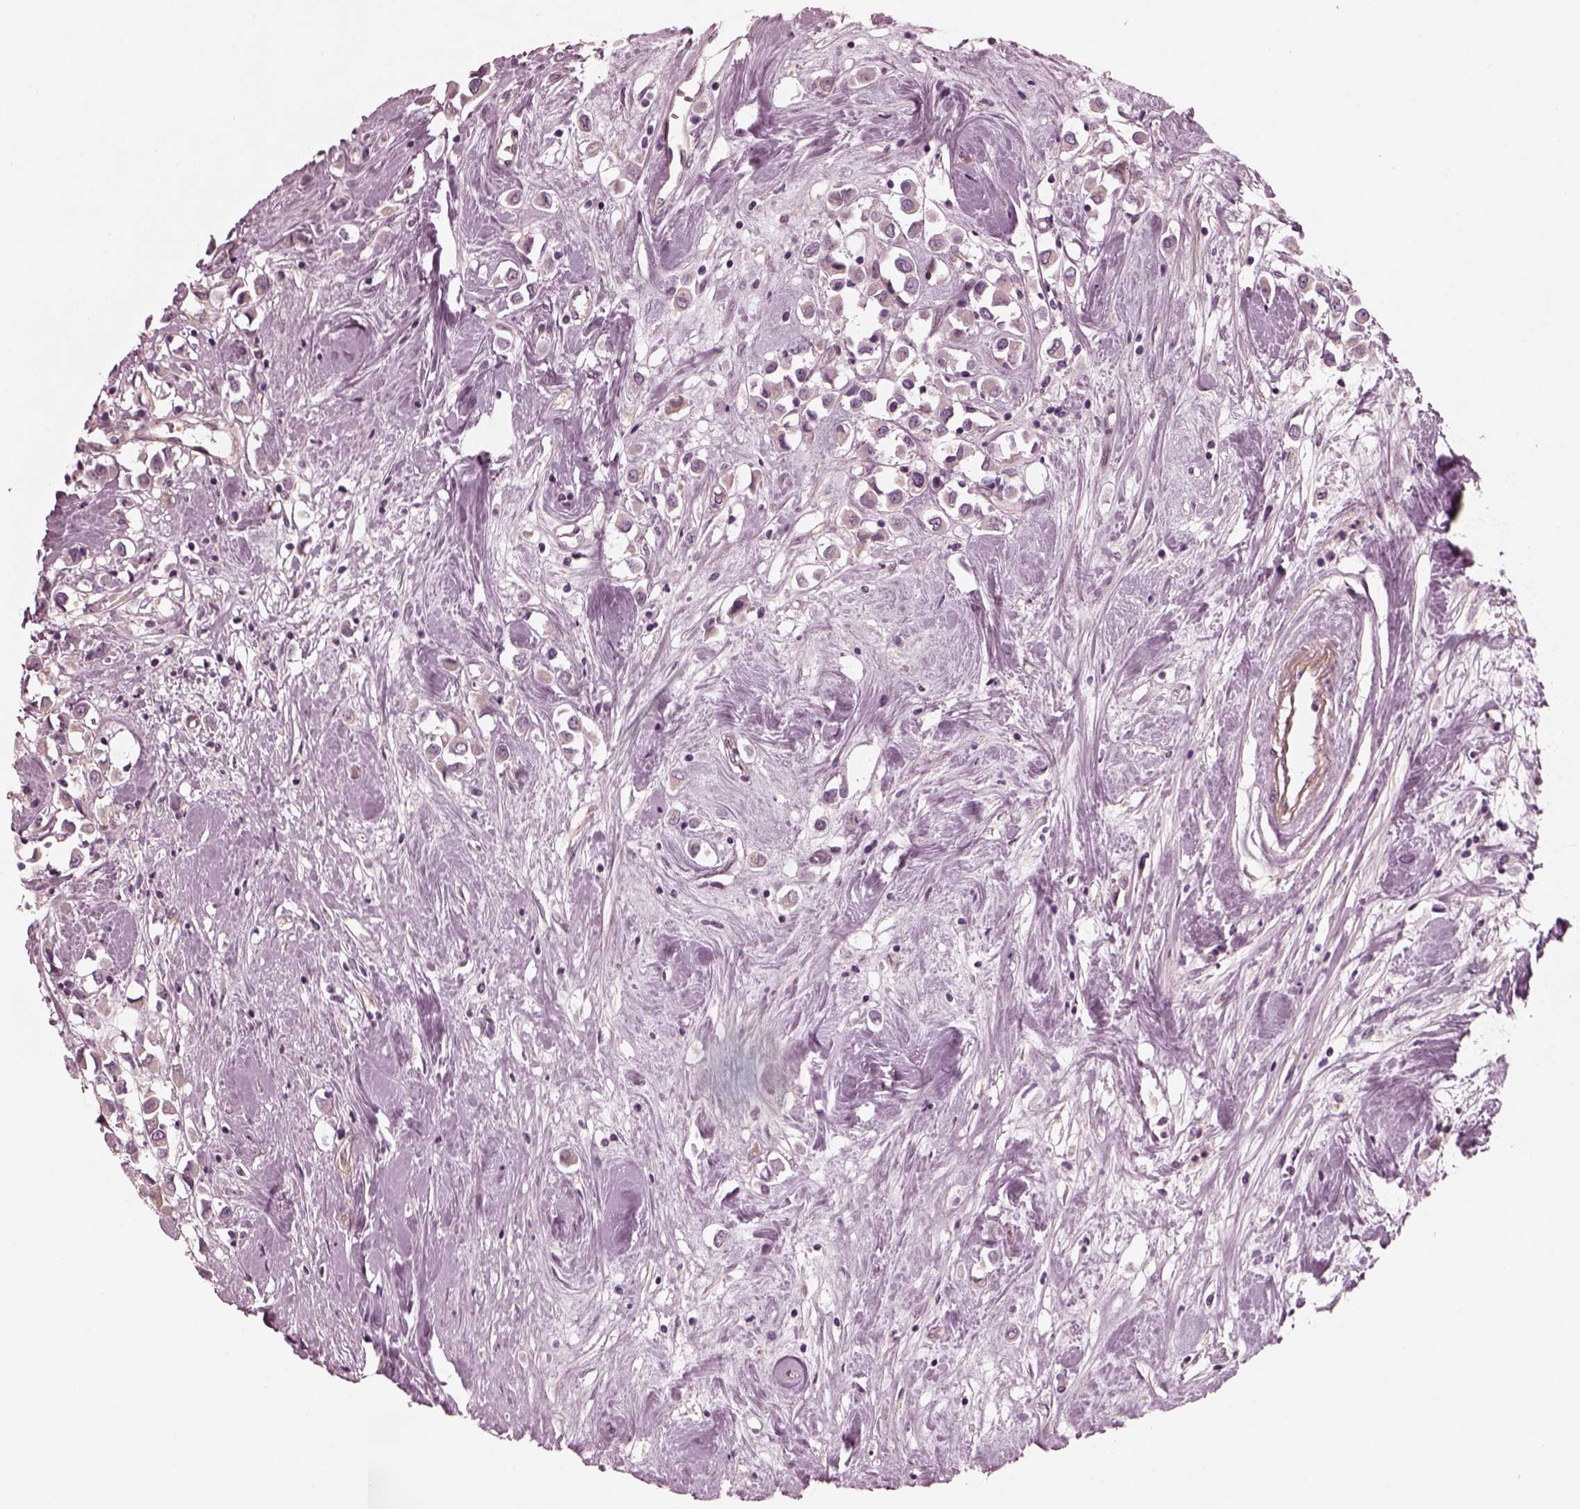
{"staining": {"intensity": "negative", "quantity": "none", "location": "none"}, "tissue": "breast cancer", "cell_type": "Tumor cells", "image_type": "cancer", "snomed": [{"axis": "morphology", "description": "Duct carcinoma"}, {"axis": "topography", "description": "Breast"}], "caption": "Immunohistochemistry (IHC) histopathology image of human breast cancer stained for a protein (brown), which displays no positivity in tumor cells. Brightfield microscopy of IHC stained with DAB (brown) and hematoxylin (blue), captured at high magnification.", "gene": "KIF6", "patient": {"sex": "female", "age": 61}}